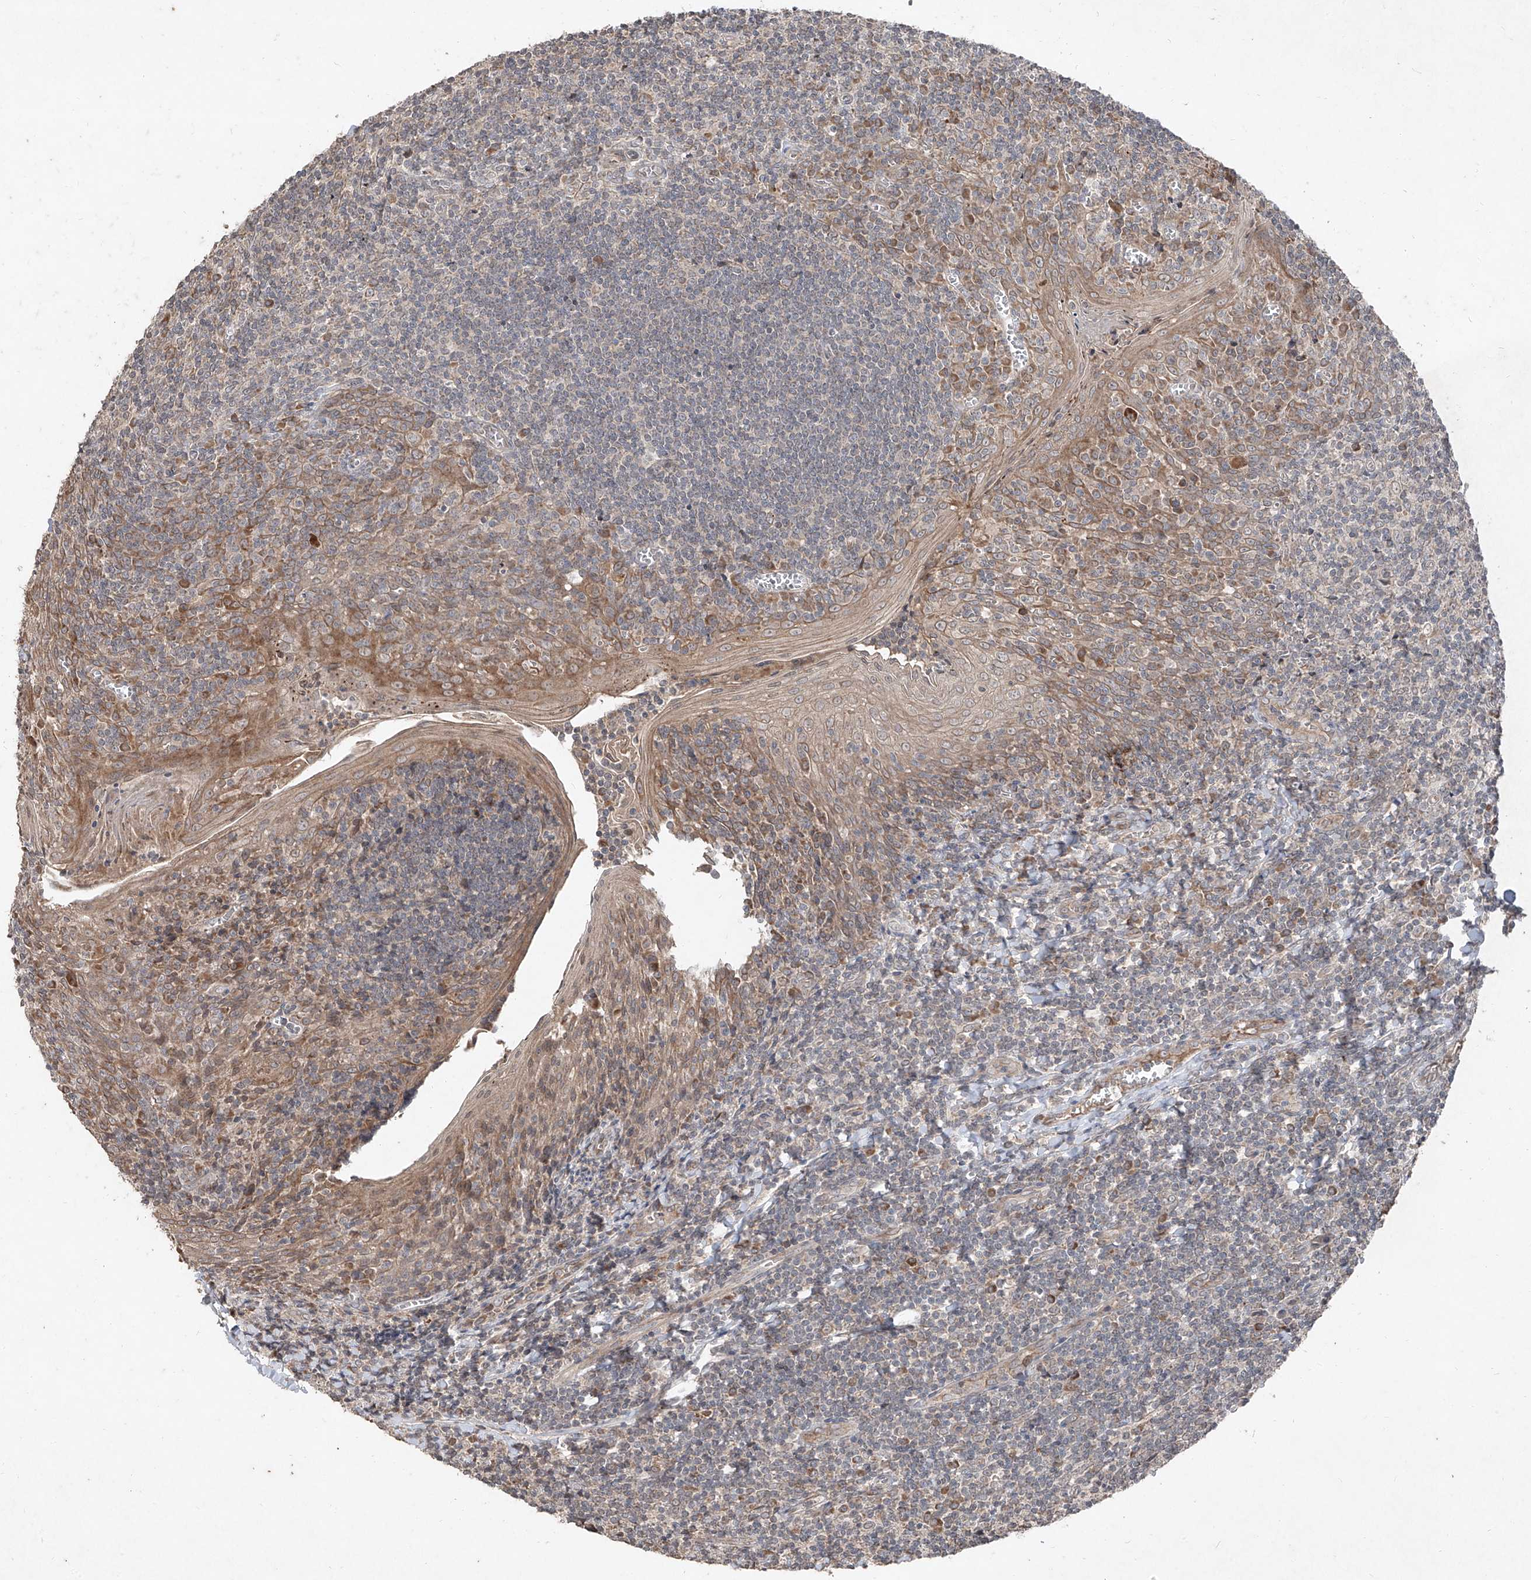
{"staining": {"intensity": "weak", "quantity": "25%-75%", "location": "cytoplasmic/membranous"}, "tissue": "tonsil", "cell_type": "Germinal center cells", "image_type": "normal", "snomed": [{"axis": "morphology", "description": "Normal tissue, NOS"}, {"axis": "topography", "description": "Tonsil"}], "caption": "The micrograph reveals a brown stain indicating the presence of a protein in the cytoplasmic/membranous of germinal center cells in tonsil. (DAB IHC, brown staining for protein, blue staining for nuclei).", "gene": "ABCD3", "patient": {"sex": "male", "age": 27}}